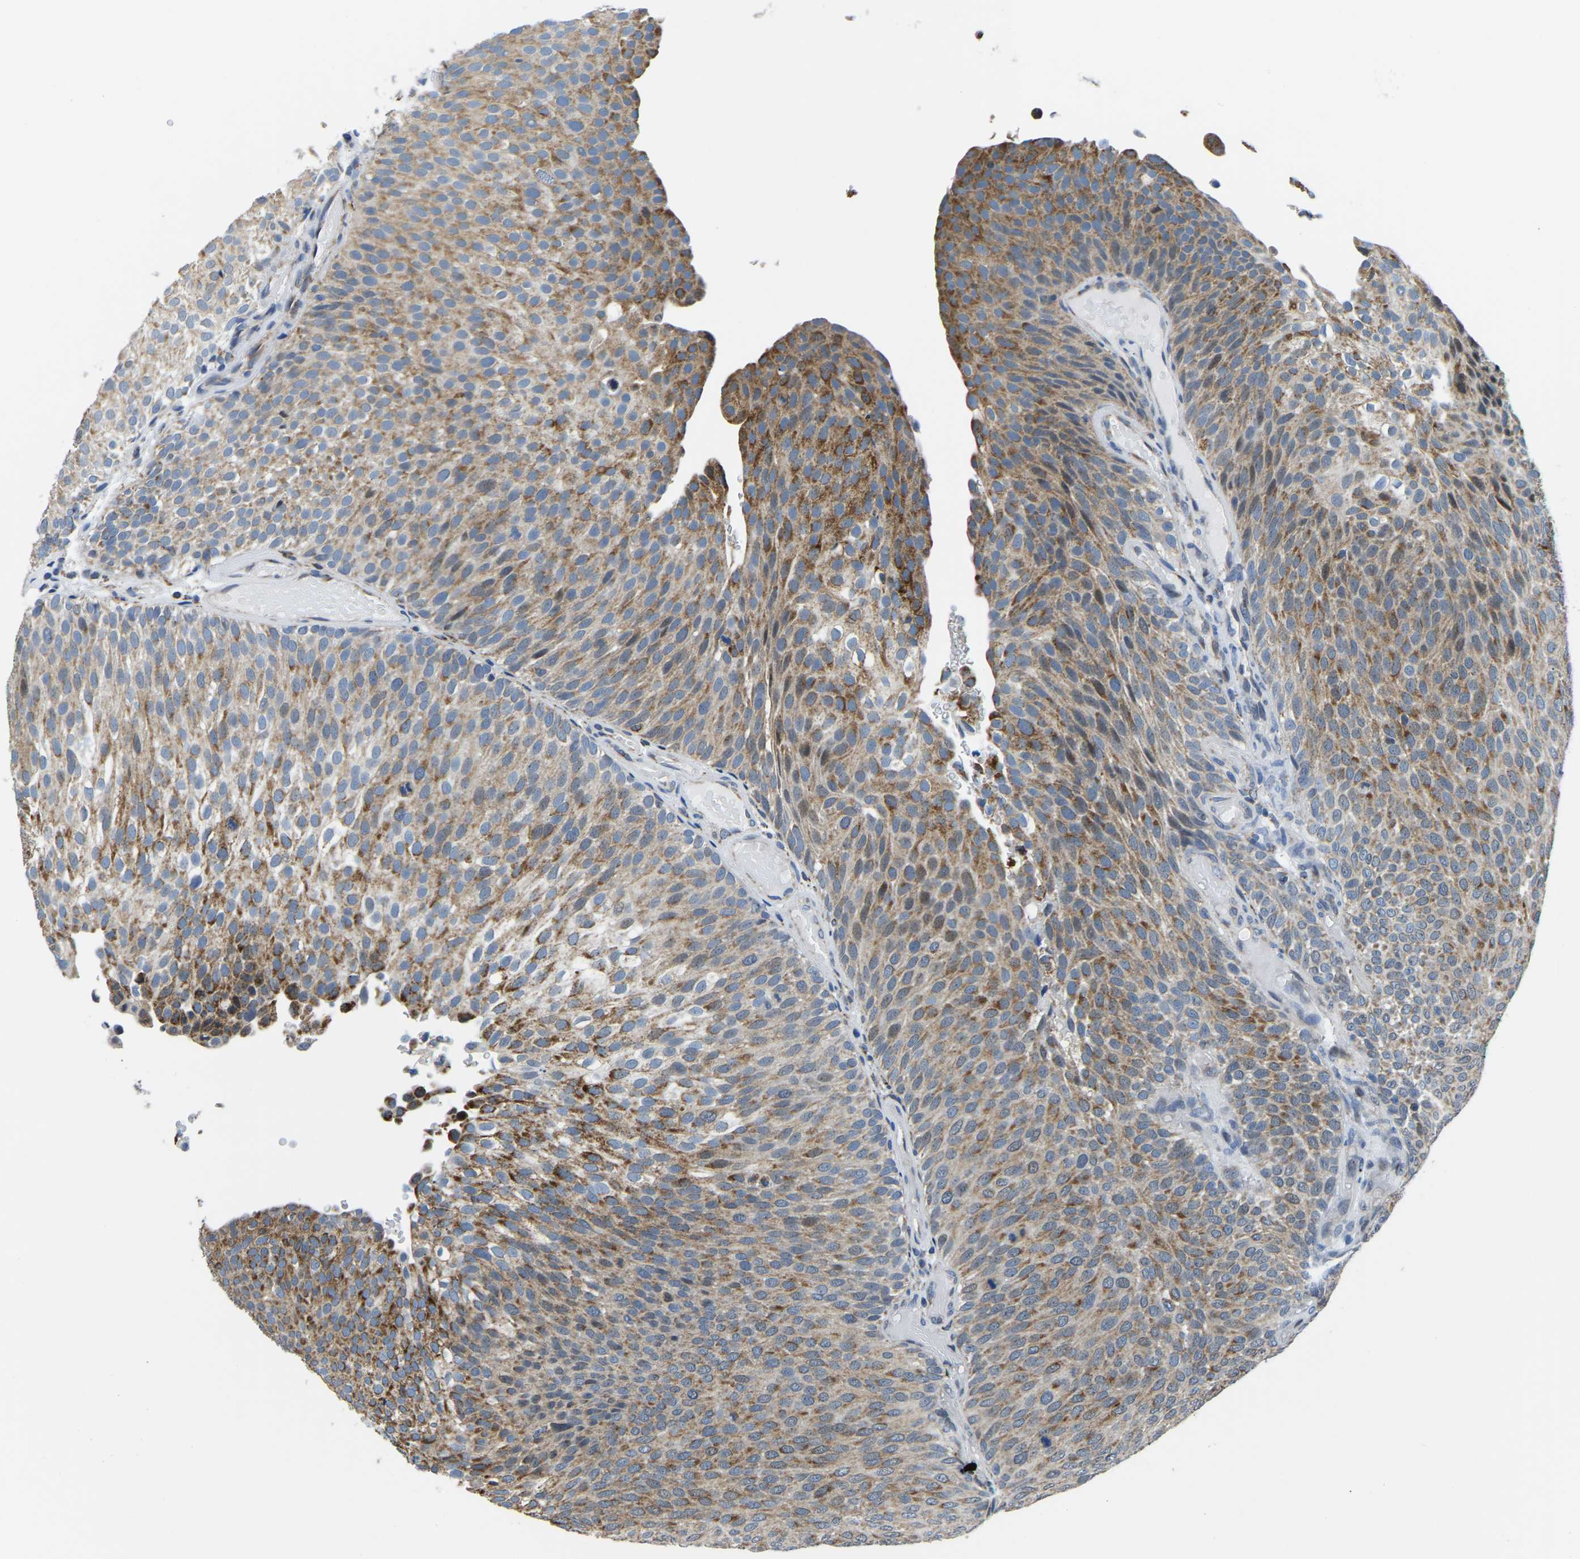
{"staining": {"intensity": "moderate", "quantity": ">75%", "location": "cytoplasmic/membranous"}, "tissue": "urothelial cancer", "cell_type": "Tumor cells", "image_type": "cancer", "snomed": [{"axis": "morphology", "description": "Urothelial carcinoma, Low grade"}, {"axis": "topography", "description": "Urinary bladder"}], "caption": "Immunohistochemical staining of human urothelial cancer reveals moderate cytoplasmic/membranous protein expression in about >75% of tumor cells.", "gene": "BNIP3L", "patient": {"sex": "male", "age": 78}}